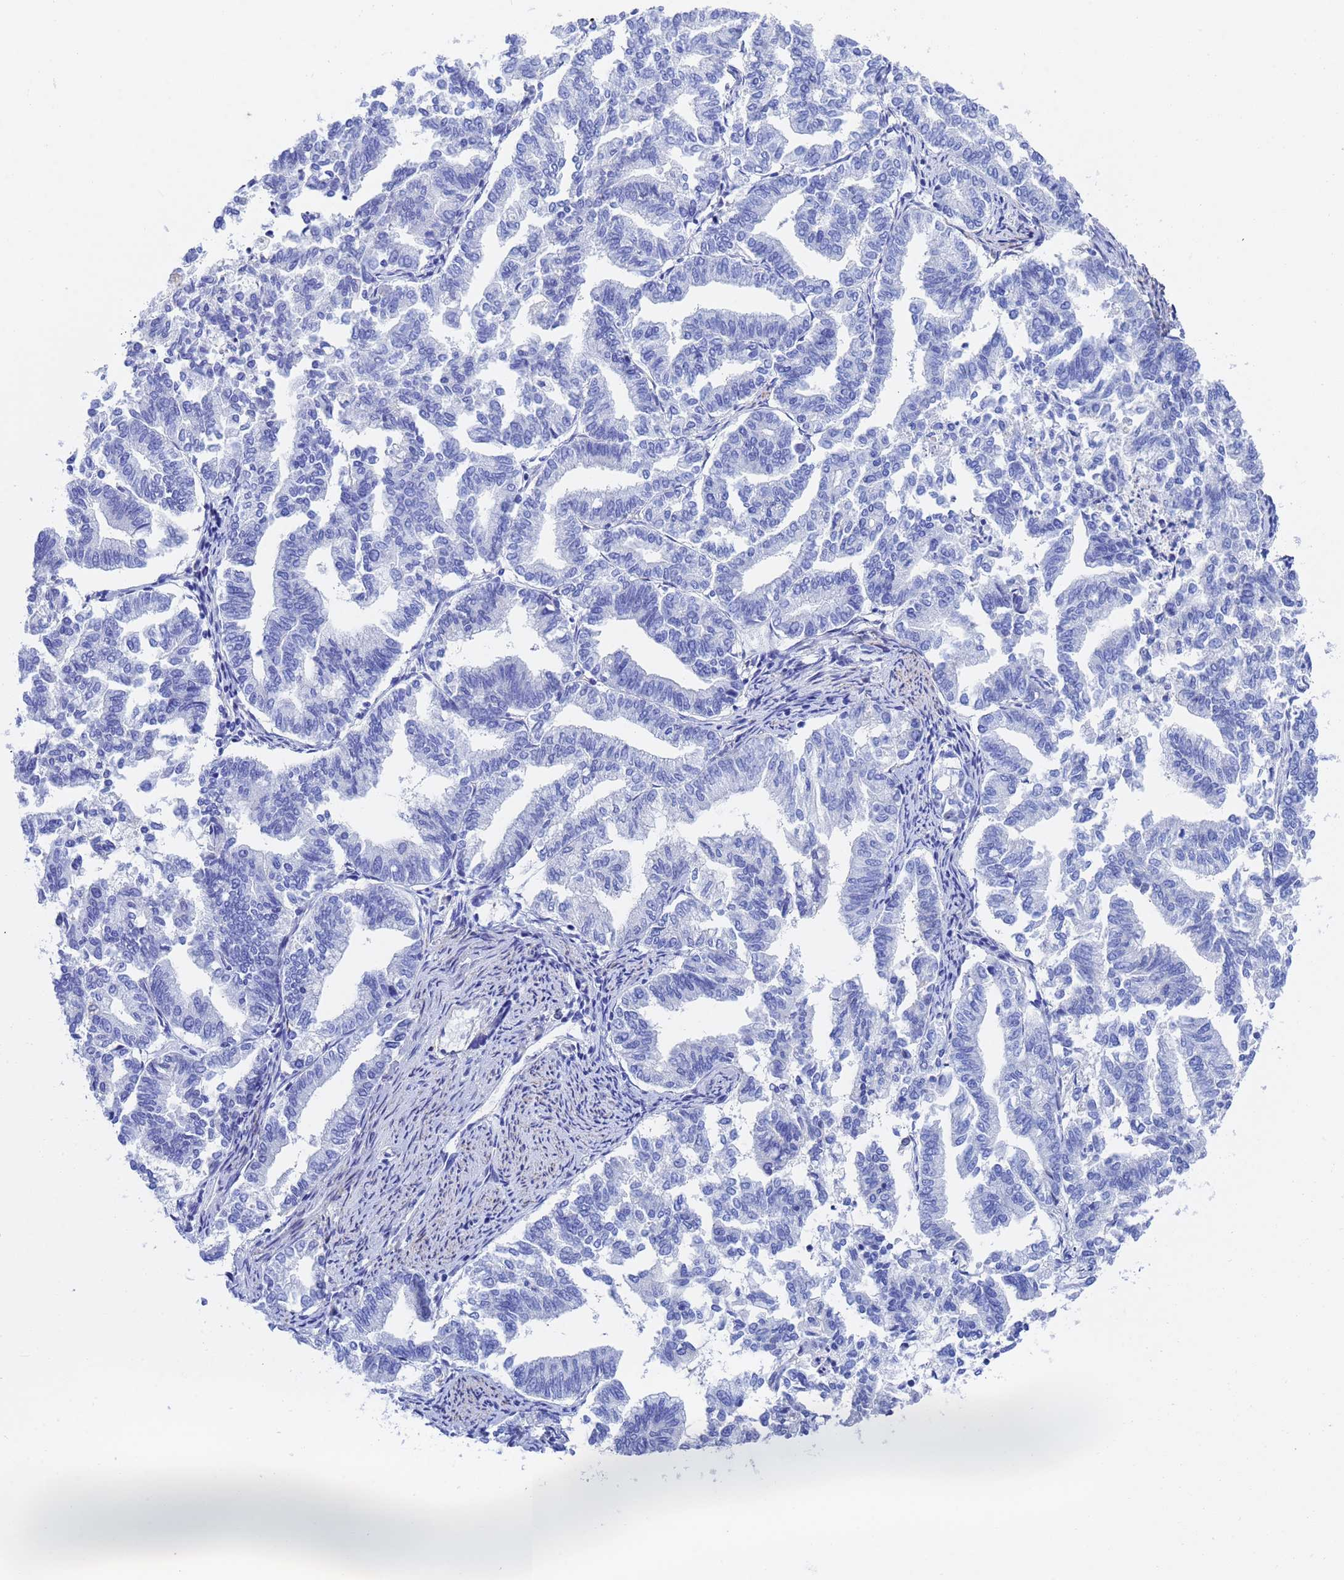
{"staining": {"intensity": "negative", "quantity": "none", "location": "none"}, "tissue": "endometrial cancer", "cell_type": "Tumor cells", "image_type": "cancer", "snomed": [{"axis": "morphology", "description": "Adenocarcinoma, NOS"}, {"axis": "topography", "description": "Endometrium"}], "caption": "Tumor cells are negative for brown protein staining in endometrial cancer.", "gene": "CST4", "patient": {"sex": "female", "age": 79}}